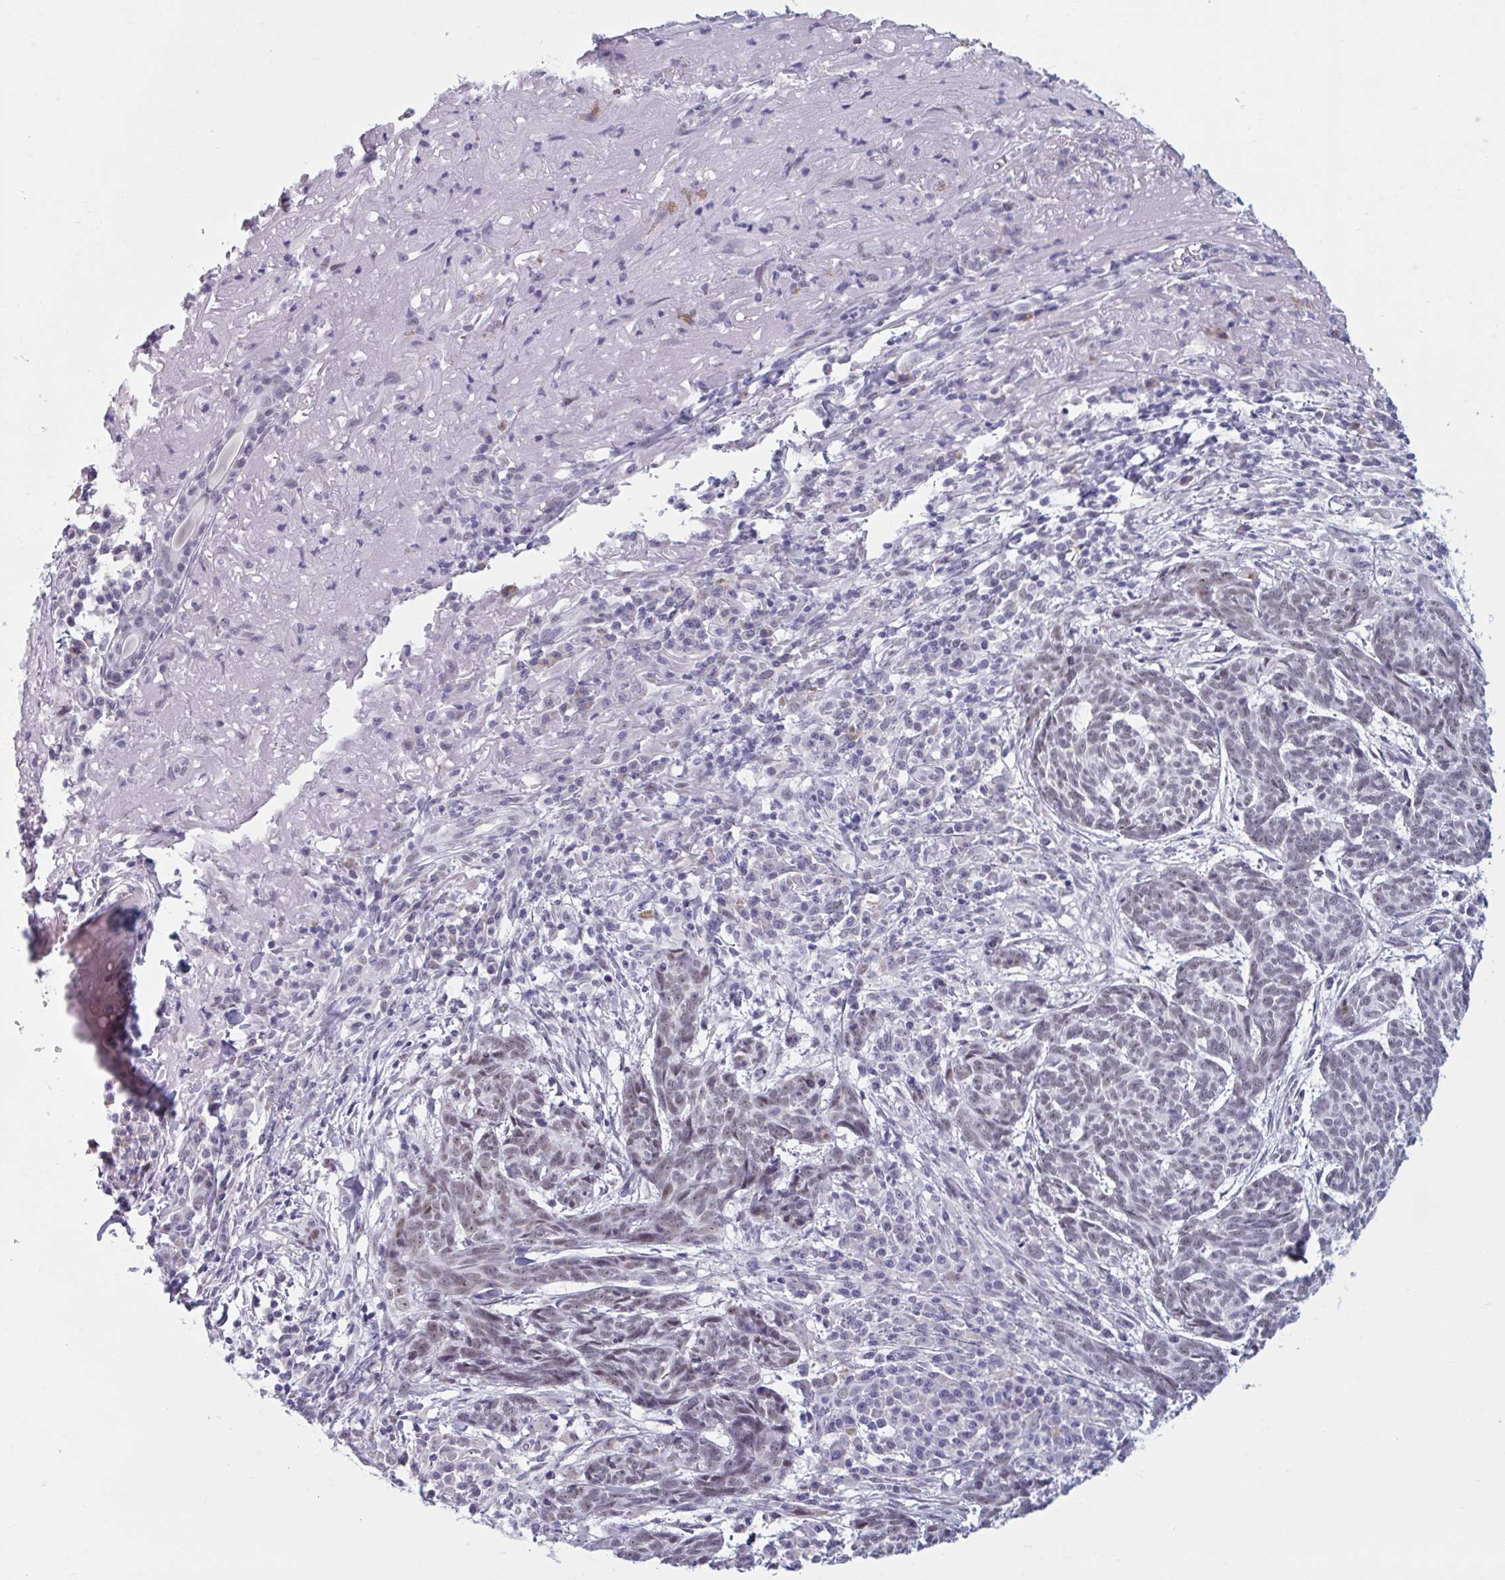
{"staining": {"intensity": "negative", "quantity": "none", "location": "none"}, "tissue": "skin cancer", "cell_type": "Tumor cells", "image_type": "cancer", "snomed": [{"axis": "morphology", "description": "Basal cell carcinoma"}, {"axis": "topography", "description": "Skin"}], "caption": "Immunohistochemistry image of neoplastic tissue: human skin basal cell carcinoma stained with DAB (3,3'-diaminobenzidine) exhibits no significant protein staining in tumor cells.", "gene": "MSMB", "patient": {"sex": "female", "age": 93}}